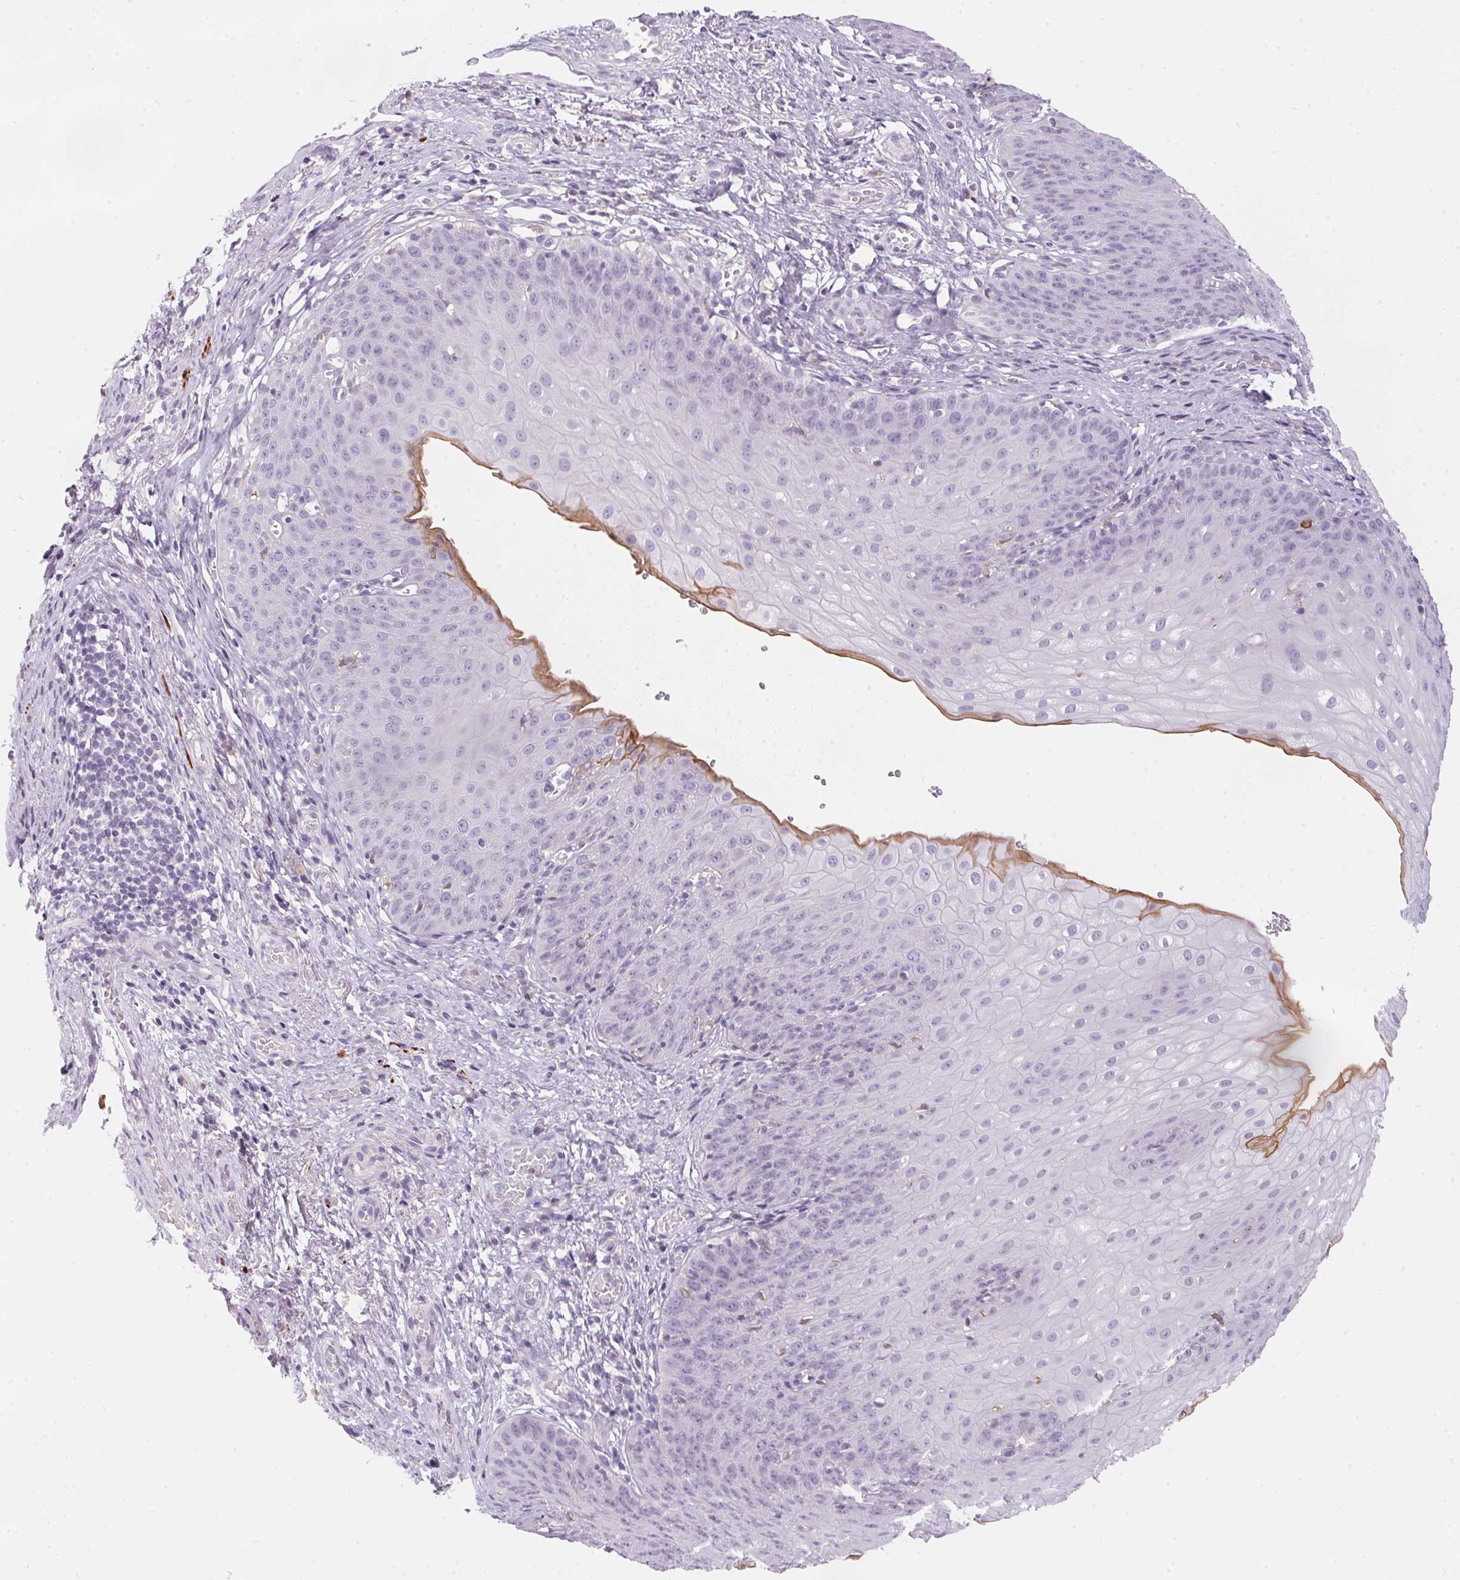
{"staining": {"intensity": "weak", "quantity": "<25%", "location": "cytoplasmic/membranous"}, "tissue": "esophagus", "cell_type": "Squamous epithelial cells", "image_type": "normal", "snomed": [{"axis": "morphology", "description": "Normal tissue, NOS"}, {"axis": "topography", "description": "Esophagus"}], "caption": "A high-resolution histopathology image shows immunohistochemistry staining of normal esophagus, which displays no significant staining in squamous epithelial cells.", "gene": "ECPAS", "patient": {"sex": "male", "age": 71}}